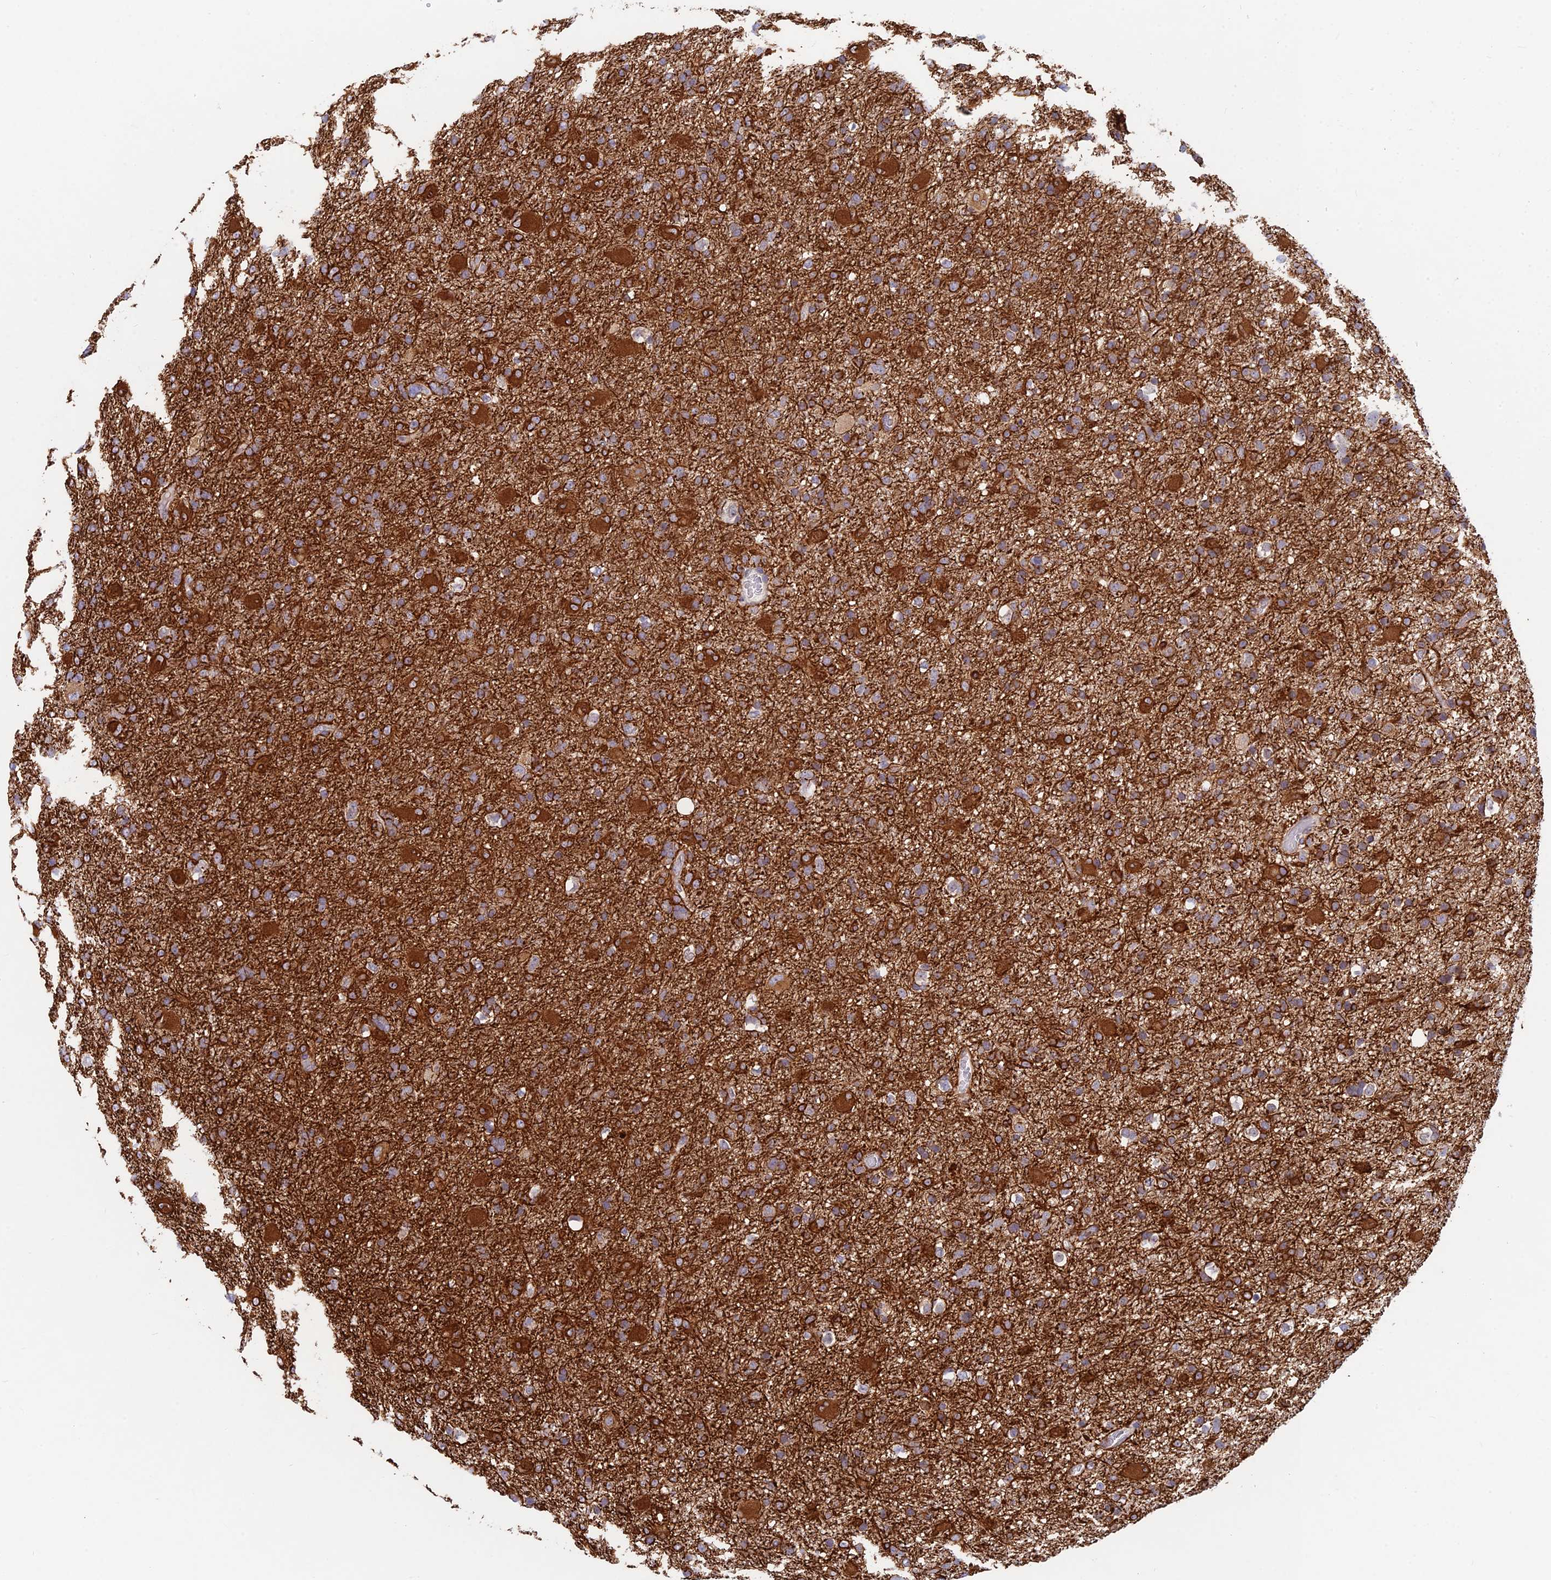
{"staining": {"intensity": "moderate", "quantity": ">75%", "location": "cytoplasmic/membranous"}, "tissue": "glioma", "cell_type": "Tumor cells", "image_type": "cancer", "snomed": [{"axis": "morphology", "description": "Glioma, malignant, Low grade"}, {"axis": "topography", "description": "Brain"}], "caption": "Moderate cytoplasmic/membranous expression is appreciated in approximately >75% of tumor cells in malignant low-grade glioma. Using DAB (brown) and hematoxylin (blue) stains, captured at high magnification using brightfield microscopy.", "gene": "PPP1R26", "patient": {"sex": "male", "age": 65}}